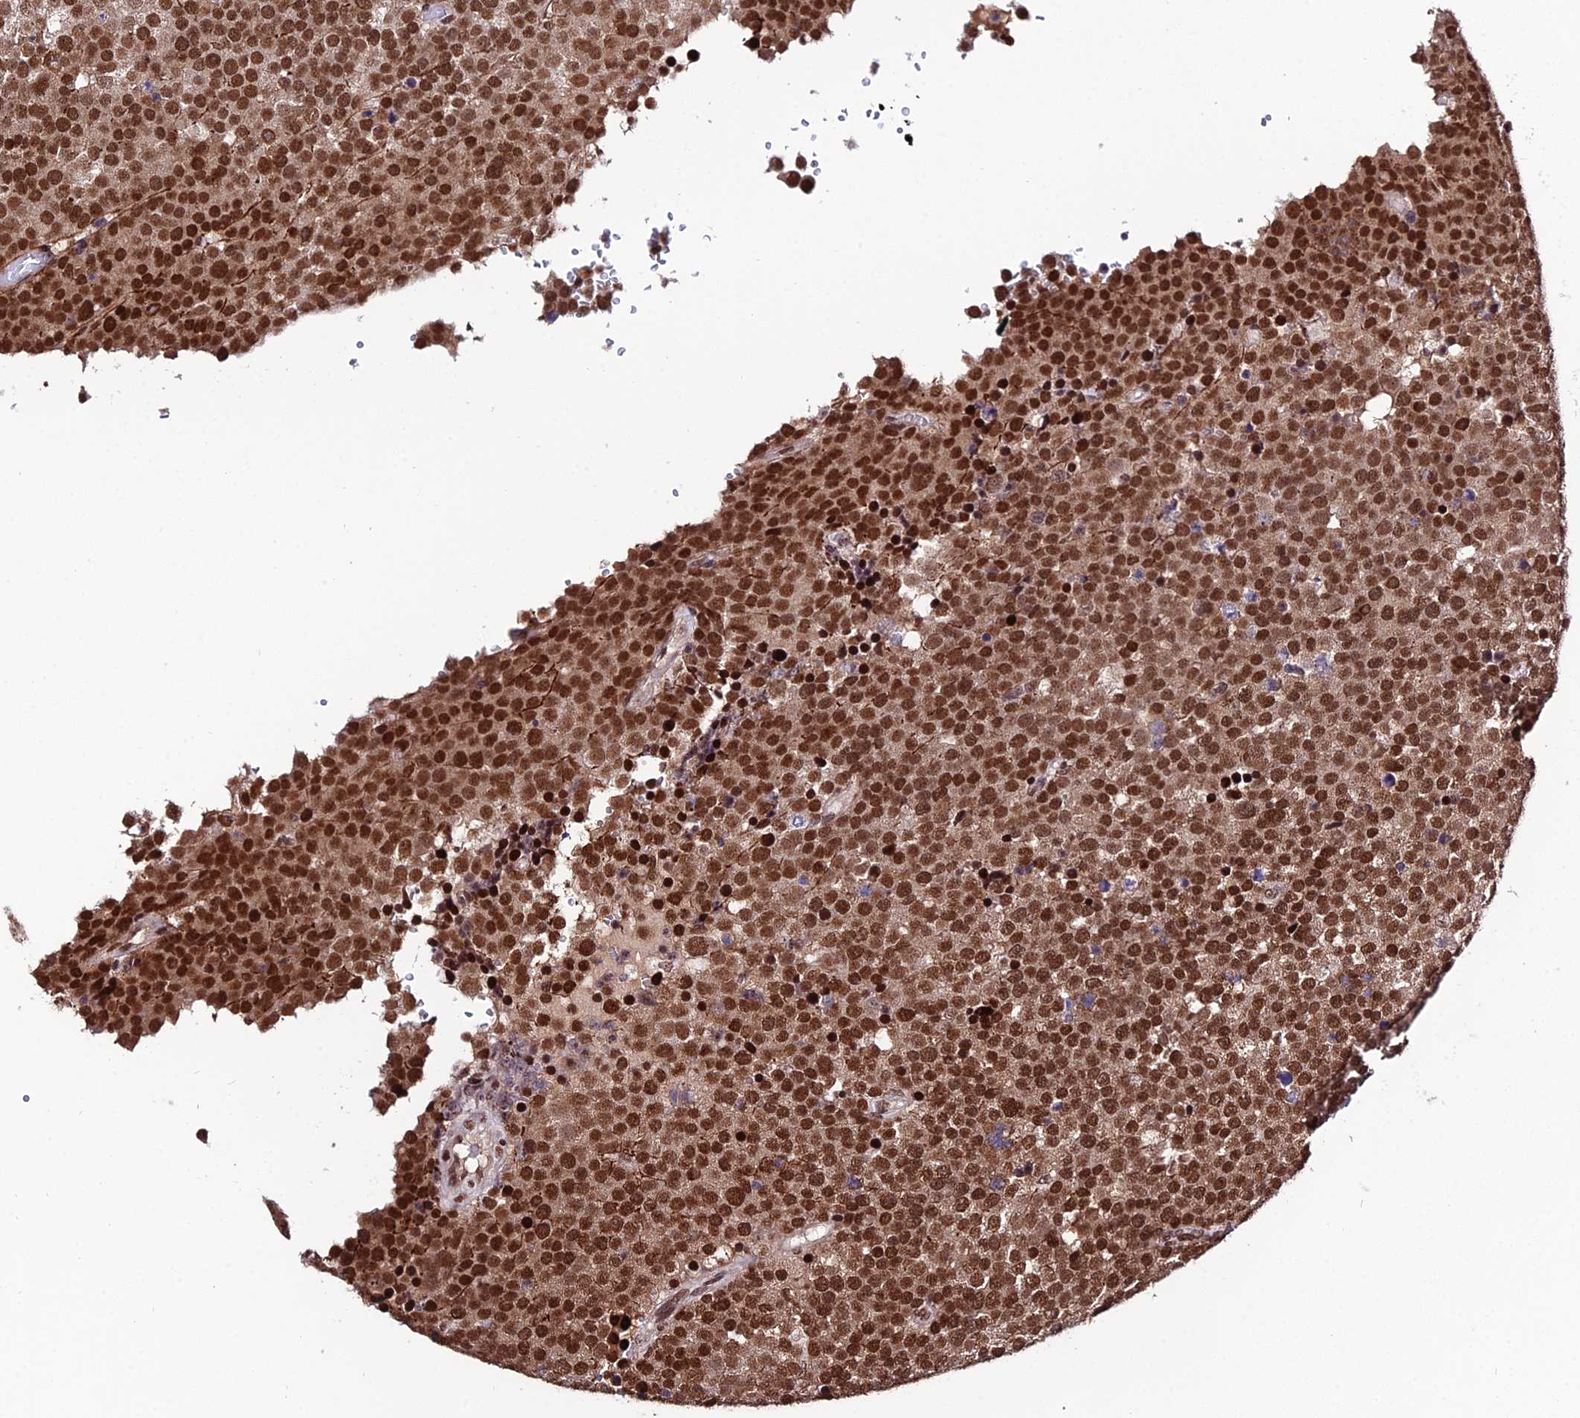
{"staining": {"intensity": "moderate", "quantity": ">75%", "location": "nuclear"}, "tissue": "testis cancer", "cell_type": "Tumor cells", "image_type": "cancer", "snomed": [{"axis": "morphology", "description": "Seminoma, NOS"}, {"axis": "topography", "description": "Testis"}], "caption": "The immunohistochemical stain shows moderate nuclear staining in tumor cells of seminoma (testis) tissue. (Brightfield microscopy of DAB IHC at high magnification).", "gene": "SYT15", "patient": {"sex": "male", "age": 71}}